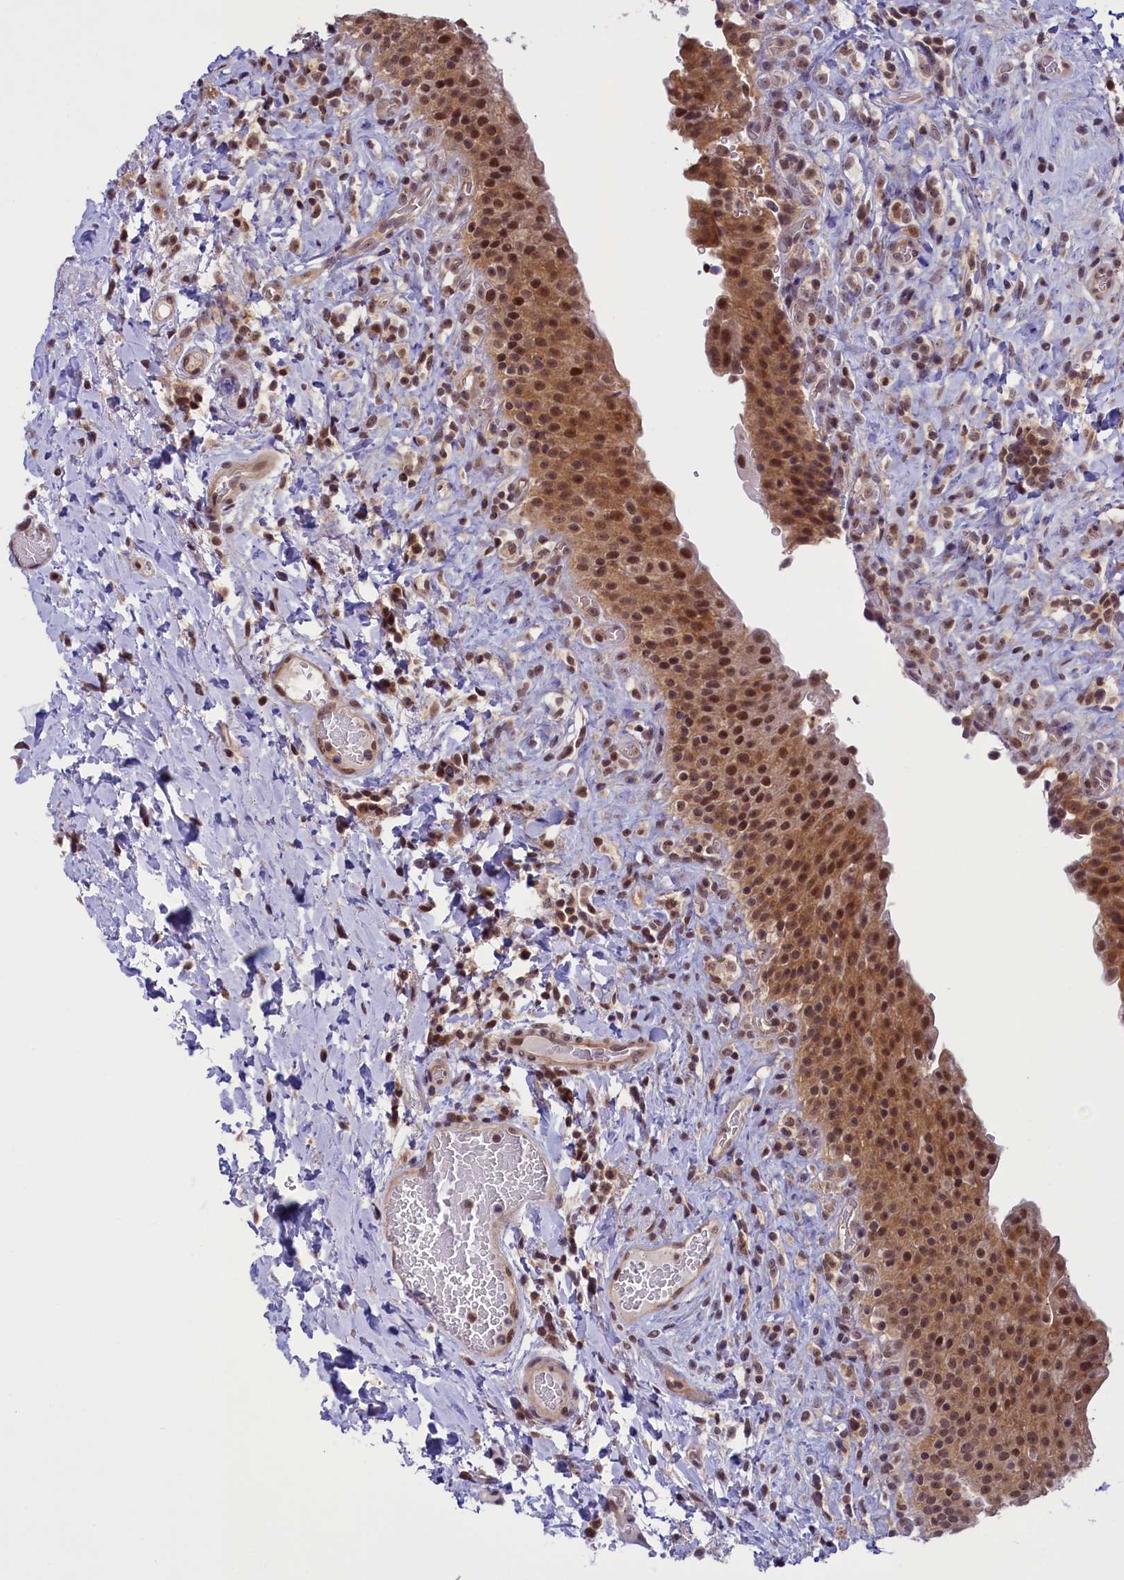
{"staining": {"intensity": "moderate", "quantity": ">75%", "location": "cytoplasmic/membranous,nuclear"}, "tissue": "urinary bladder", "cell_type": "Urothelial cells", "image_type": "normal", "snomed": [{"axis": "morphology", "description": "Normal tissue, NOS"}, {"axis": "morphology", "description": "Inflammation, NOS"}, {"axis": "topography", "description": "Urinary bladder"}], "caption": "Immunohistochemistry image of normal urinary bladder: urinary bladder stained using immunohistochemistry (IHC) exhibits medium levels of moderate protein expression localized specifically in the cytoplasmic/membranous,nuclear of urothelial cells, appearing as a cytoplasmic/membranous,nuclear brown color.", "gene": "SLC7A6OS", "patient": {"sex": "male", "age": 64}}